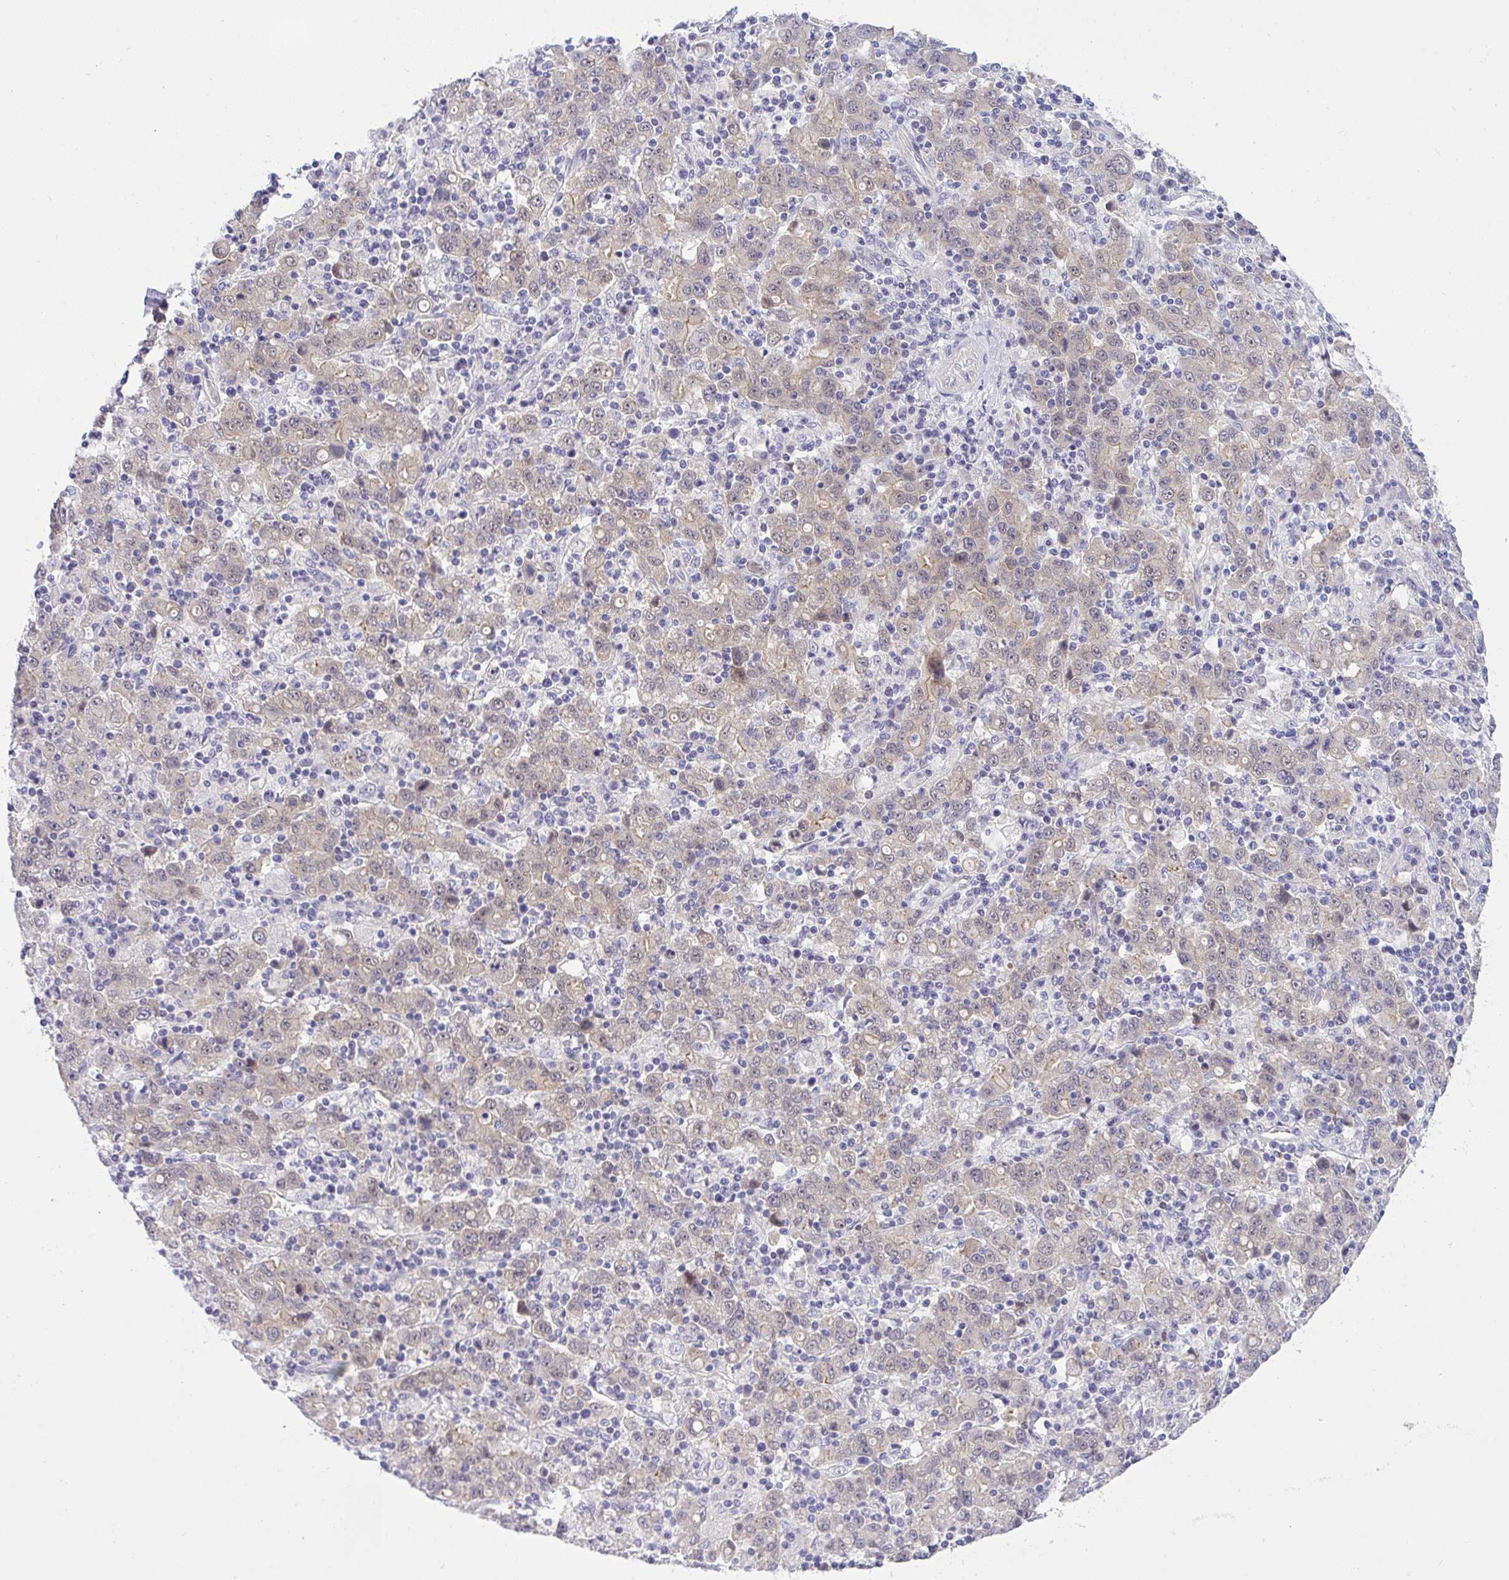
{"staining": {"intensity": "weak", "quantity": ">75%", "location": "cytoplasmic/membranous,nuclear"}, "tissue": "stomach cancer", "cell_type": "Tumor cells", "image_type": "cancer", "snomed": [{"axis": "morphology", "description": "Adenocarcinoma, NOS"}, {"axis": "topography", "description": "Stomach, upper"}], "caption": "Stomach cancer tissue demonstrates weak cytoplasmic/membranous and nuclear positivity in approximately >75% of tumor cells The staining was performed using DAB to visualize the protein expression in brown, while the nuclei were stained in blue with hematoxylin (Magnification: 20x).", "gene": "HOXD12", "patient": {"sex": "male", "age": 69}}